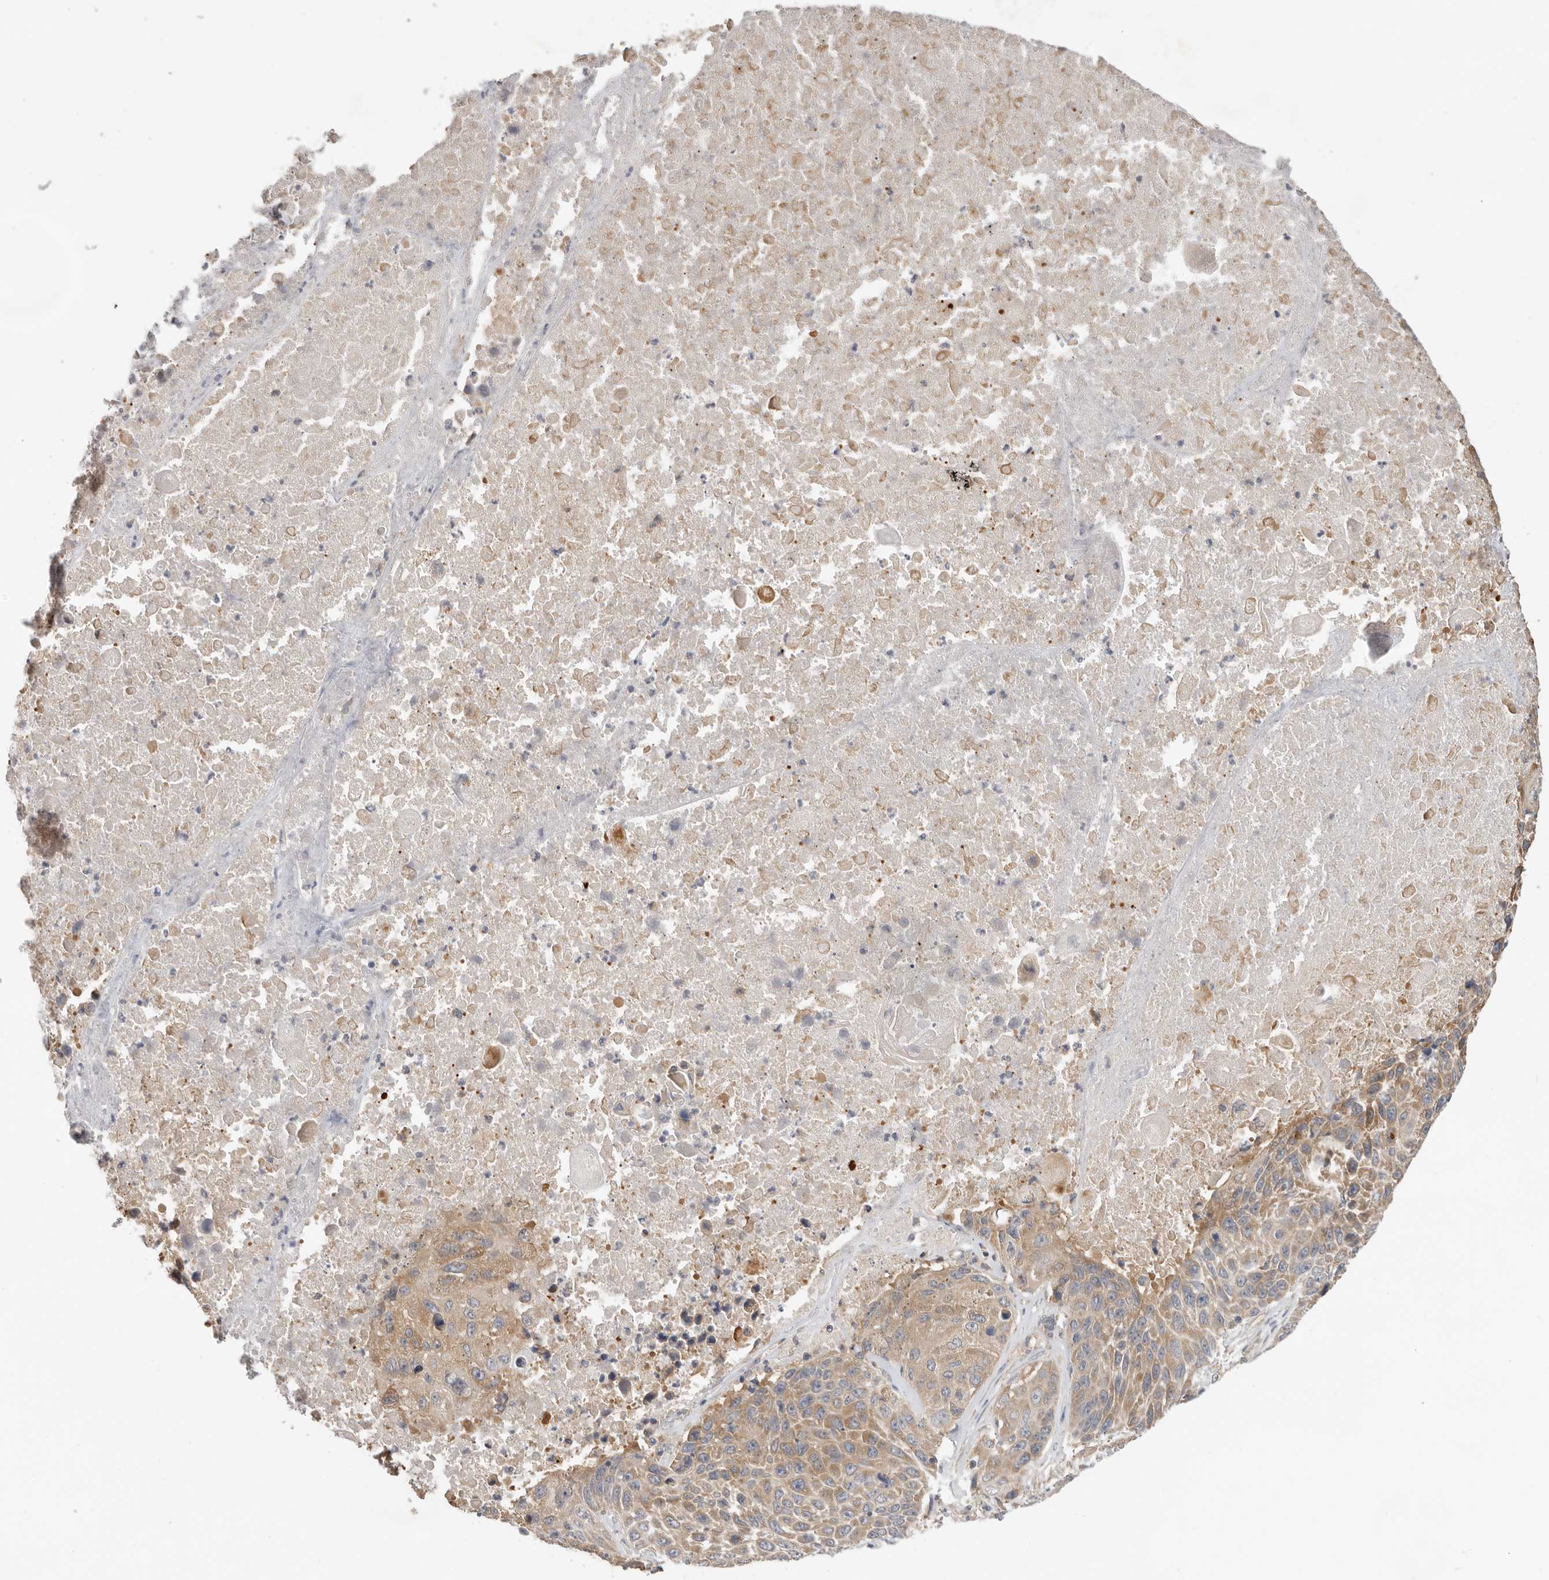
{"staining": {"intensity": "moderate", "quantity": ">75%", "location": "cytoplasmic/membranous"}, "tissue": "lung cancer", "cell_type": "Tumor cells", "image_type": "cancer", "snomed": [{"axis": "morphology", "description": "Squamous cell carcinoma, NOS"}, {"axis": "topography", "description": "Lung"}], "caption": "About >75% of tumor cells in lung cancer reveal moderate cytoplasmic/membranous protein positivity as visualized by brown immunohistochemical staining.", "gene": "PPP1R42", "patient": {"sex": "male", "age": 61}}